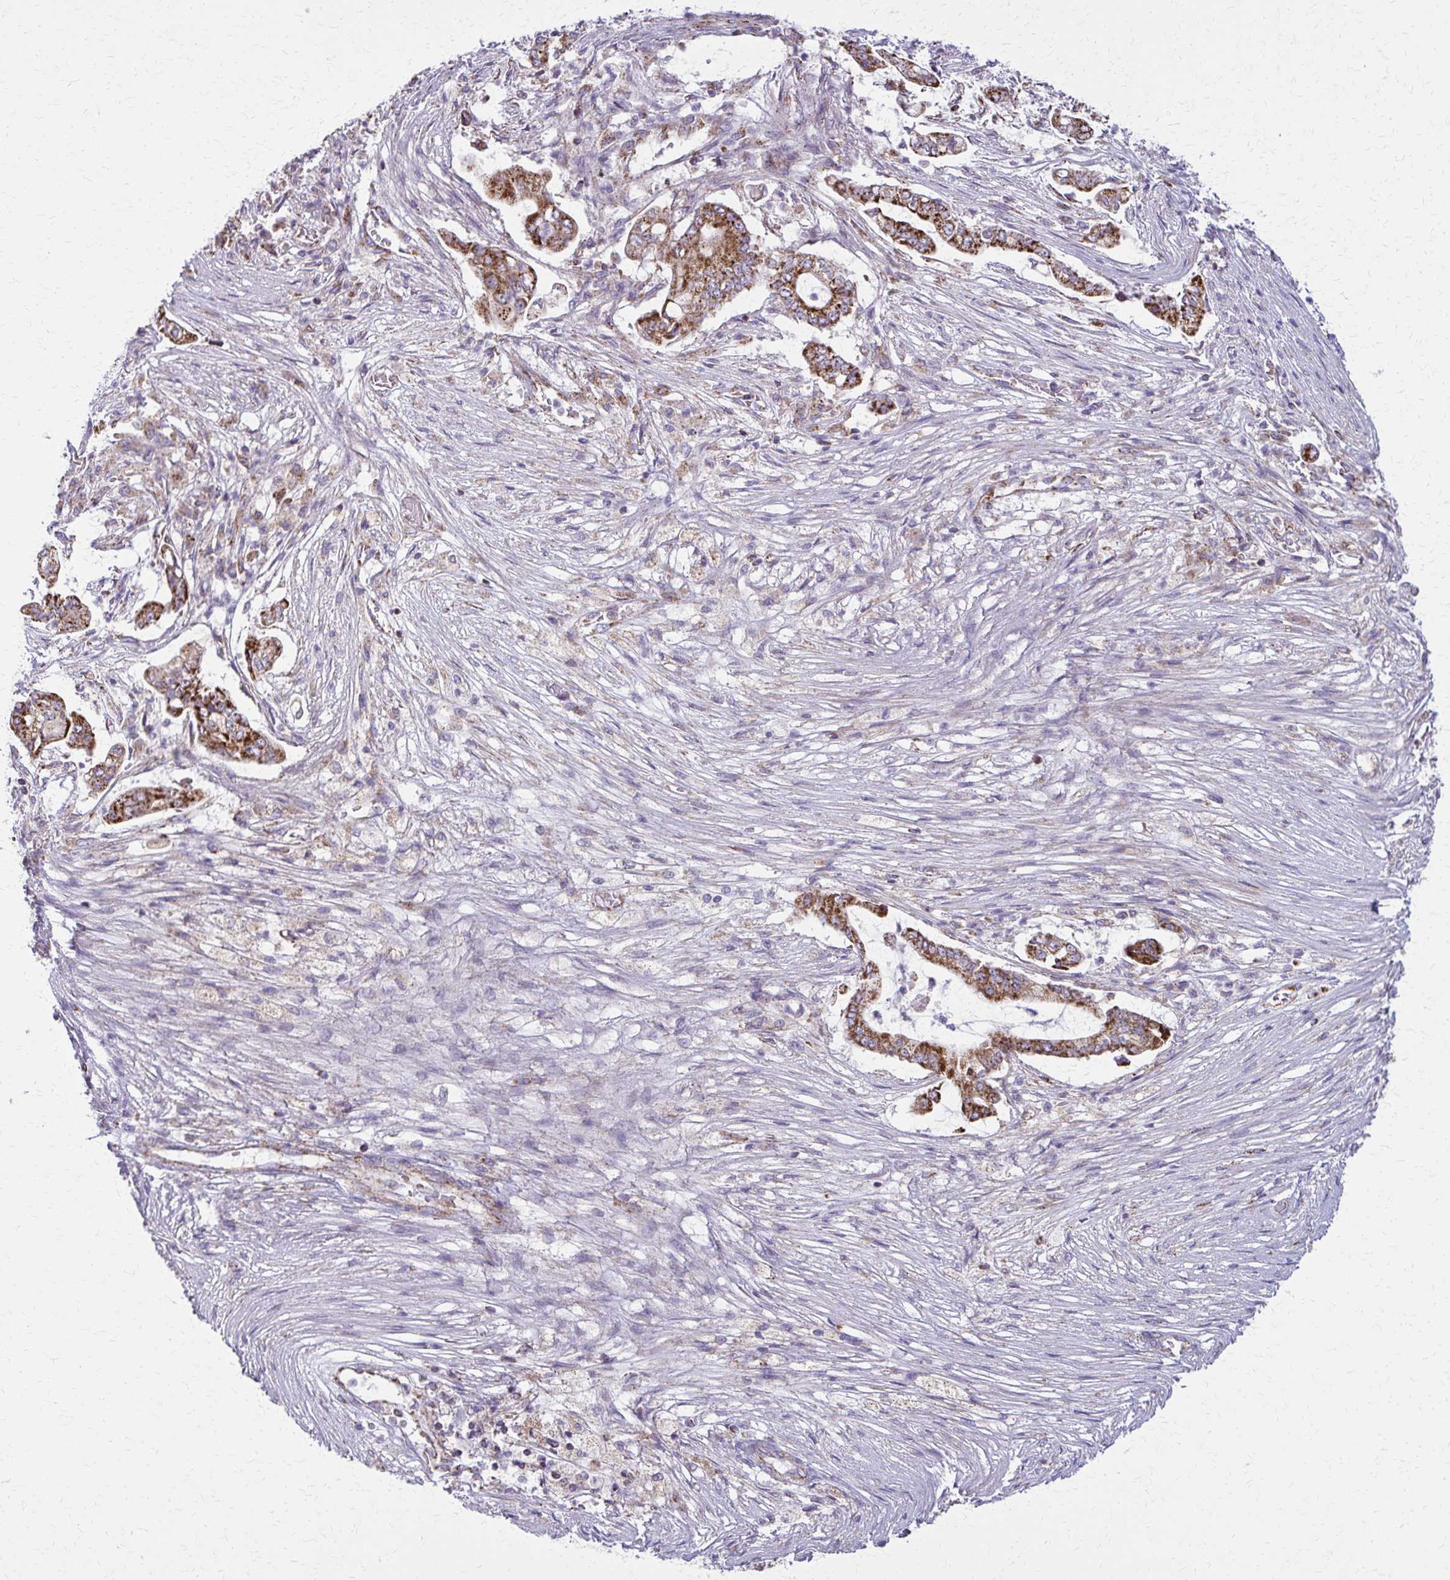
{"staining": {"intensity": "moderate", "quantity": ">75%", "location": "cytoplasmic/membranous"}, "tissue": "pancreatic cancer", "cell_type": "Tumor cells", "image_type": "cancer", "snomed": [{"axis": "morphology", "description": "Adenocarcinoma, NOS"}, {"axis": "topography", "description": "Pancreas"}], "caption": "Immunohistochemistry of pancreatic cancer (adenocarcinoma) displays medium levels of moderate cytoplasmic/membranous positivity in about >75% of tumor cells.", "gene": "TVP23A", "patient": {"sex": "female", "age": 69}}